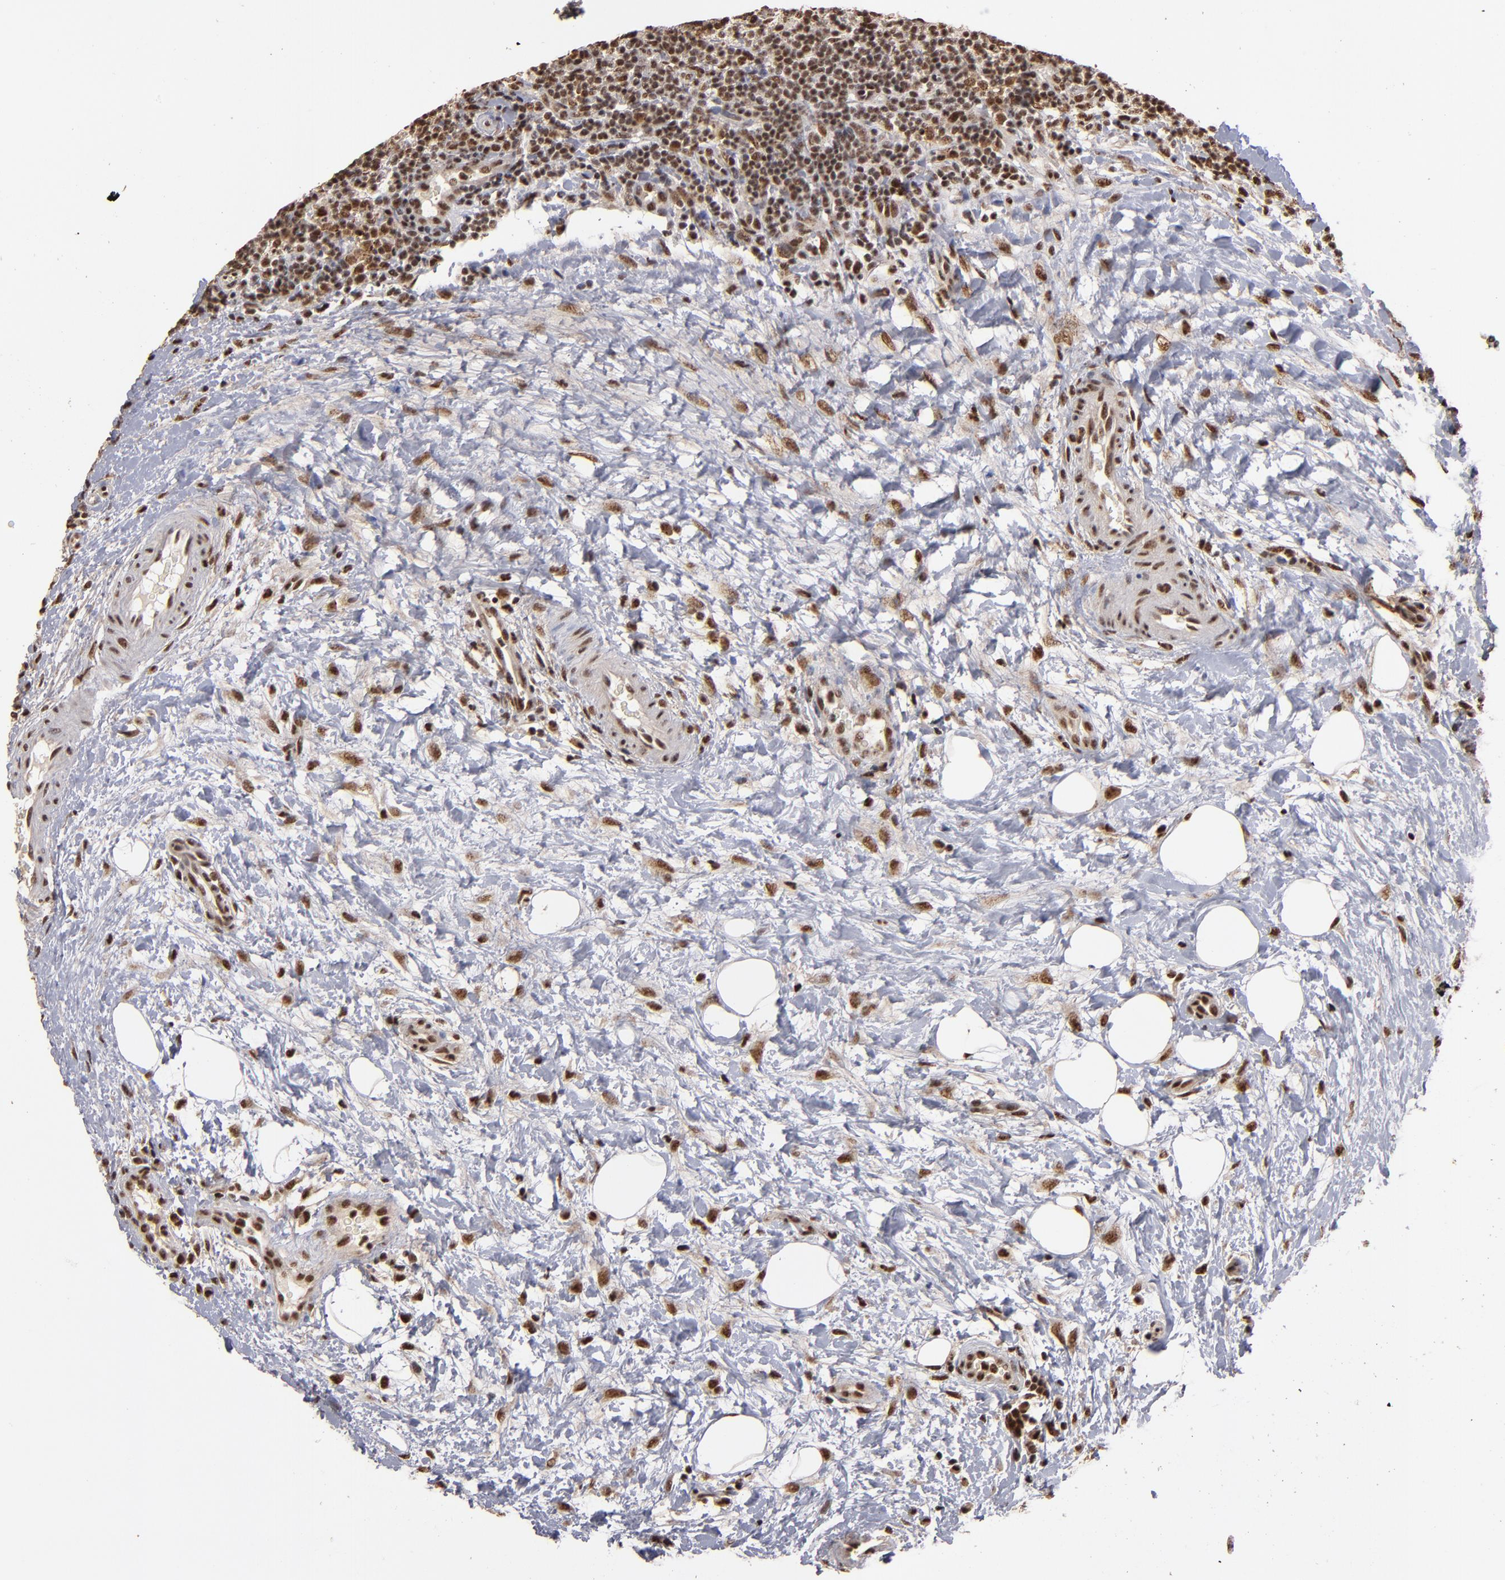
{"staining": {"intensity": "moderate", "quantity": ">75%", "location": "nuclear"}, "tissue": "lymphoma", "cell_type": "Tumor cells", "image_type": "cancer", "snomed": [{"axis": "morphology", "description": "Malignant lymphoma, non-Hodgkin's type, Low grade"}, {"axis": "topography", "description": "Lymph node"}], "caption": "A high-resolution histopathology image shows immunohistochemistry (IHC) staining of lymphoma, which displays moderate nuclear staining in about >75% of tumor cells. The staining was performed using DAB to visualize the protein expression in brown, while the nuclei were stained in blue with hematoxylin (Magnification: 20x).", "gene": "SNW1", "patient": {"sex": "female", "age": 76}}